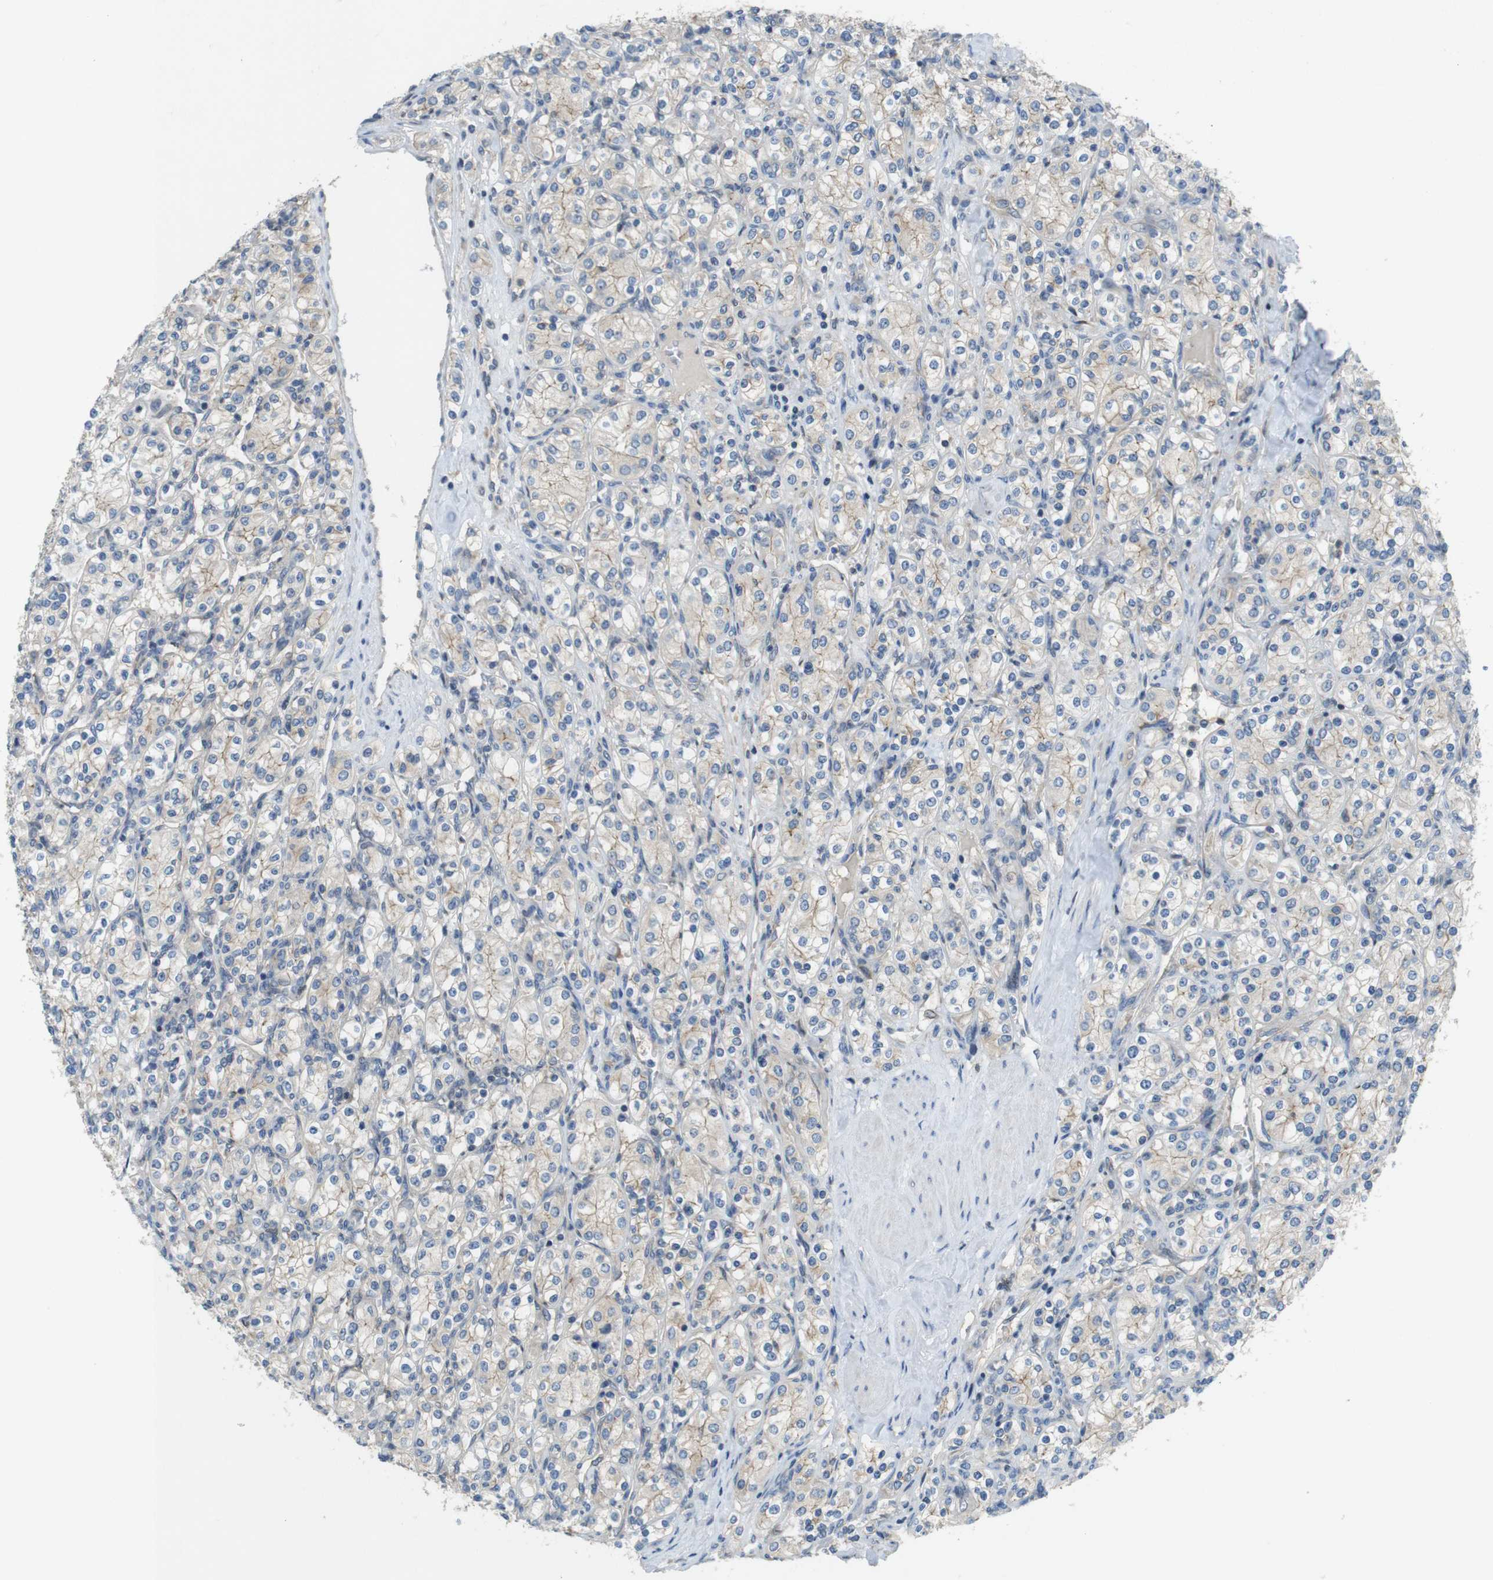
{"staining": {"intensity": "weak", "quantity": "<25%", "location": "cytoplasmic/membranous"}, "tissue": "renal cancer", "cell_type": "Tumor cells", "image_type": "cancer", "snomed": [{"axis": "morphology", "description": "Adenocarcinoma, NOS"}, {"axis": "topography", "description": "Kidney"}], "caption": "This is a micrograph of IHC staining of adenocarcinoma (renal), which shows no expression in tumor cells.", "gene": "PCDH10", "patient": {"sex": "male", "age": 77}}